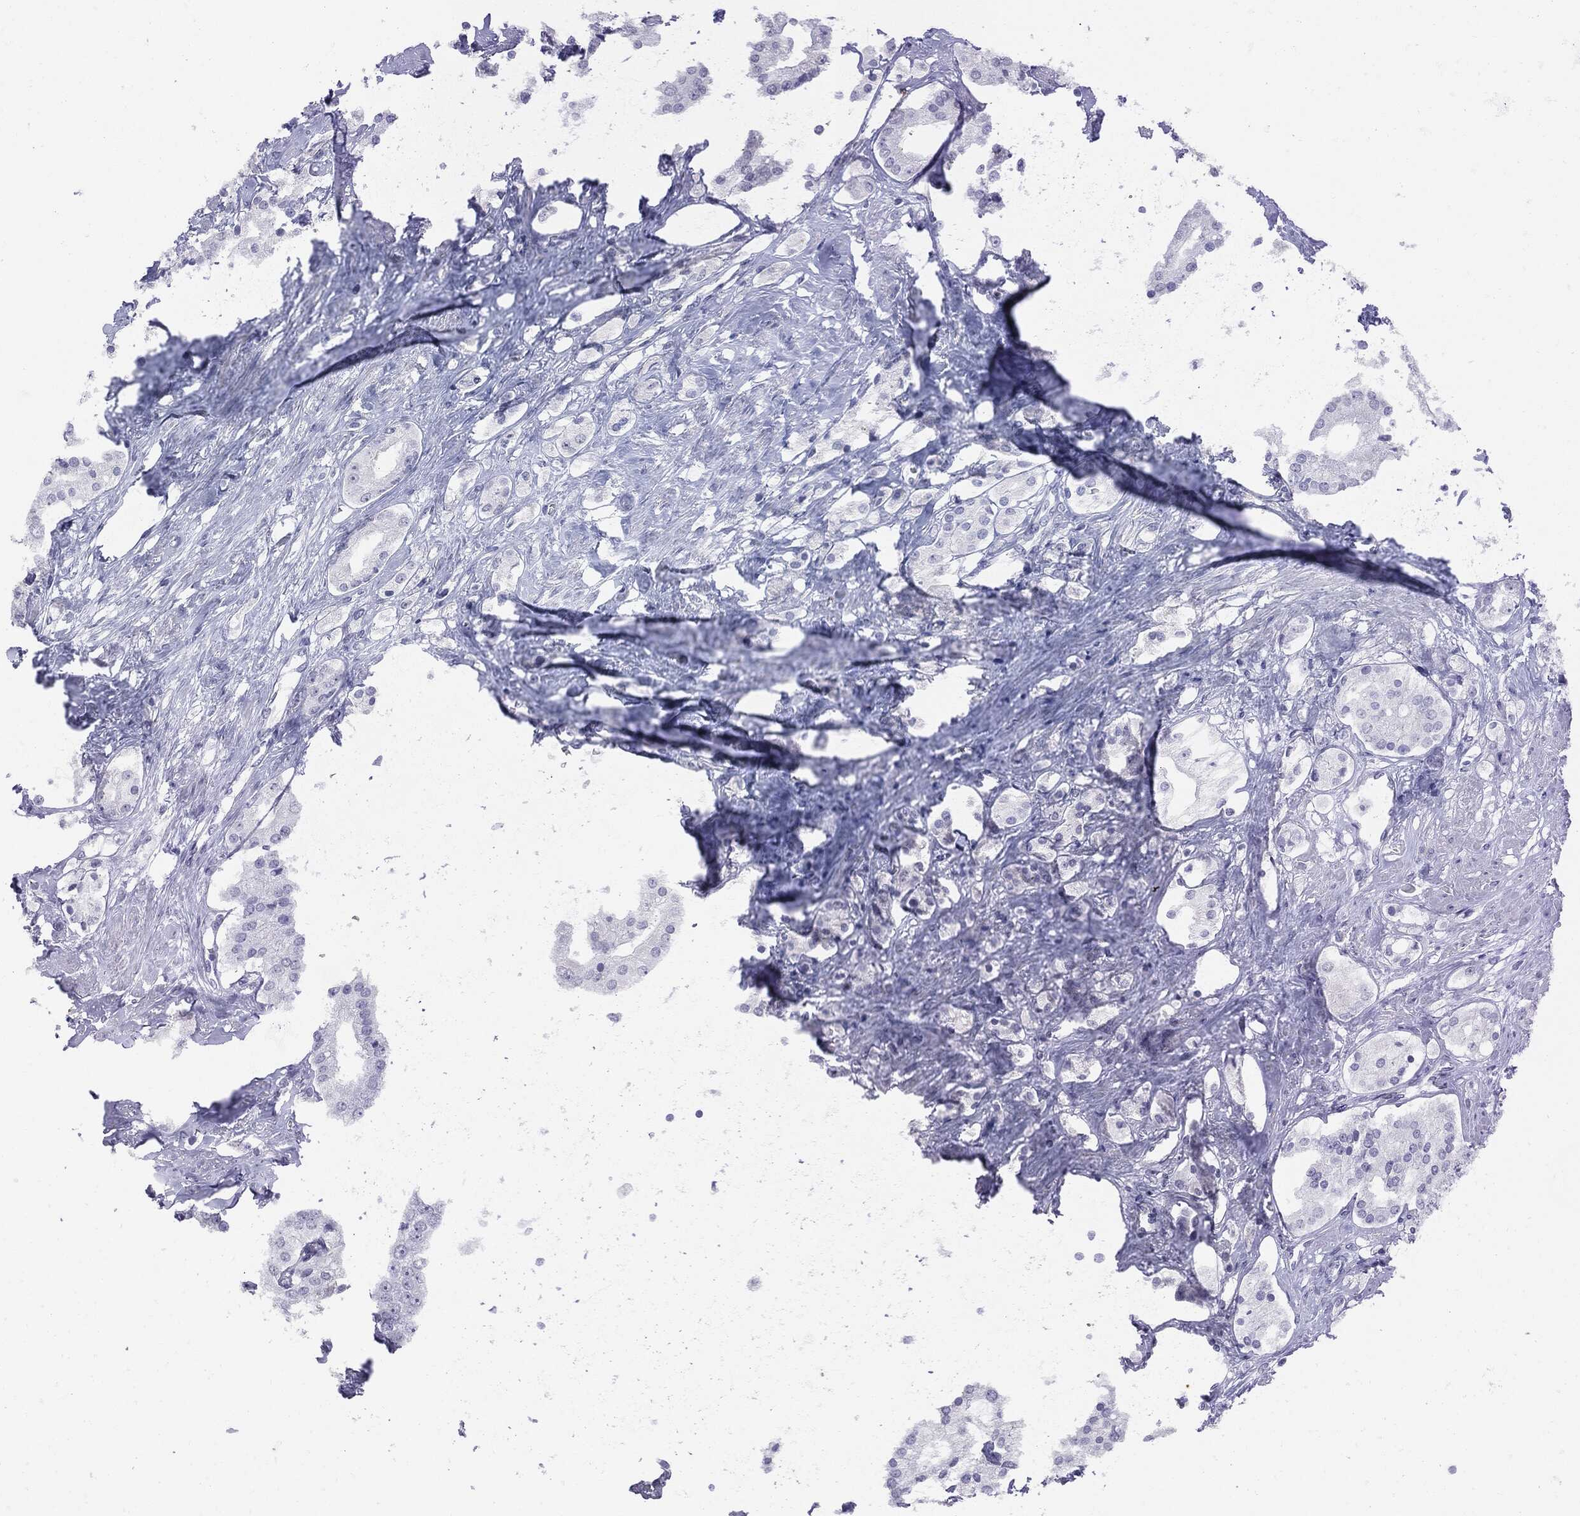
{"staining": {"intensity": "negative", "quantity": "none", "location": "none"}, "tissue": "prostate cancer", "cell_type": "Tumor cells", "image_type": "cancer", "snomed": [{"axis": "morphology", "description": "Adenocarcinoma, NOS"}, {"axis": "topography", "description": "Prostate and seminal vesicle, NOS"}, {"axis": "topography", "description": "Prostate"}], "caption": "Immunohistochemistry image of neoplastic tissue: human prostate cancer stained with DAB (3,3'-diaminobenzidine) displays no significant protein staining in tumor cells. The staining was performed using DAB (3,3'-diaminobenzidine) to visualize the protein expression in brown, while the nuclei were stained in blue with hematoxylin (Magnification: 20x).", "gene": "UBE2C", "patient": {"sex": "male", "age": 67}}